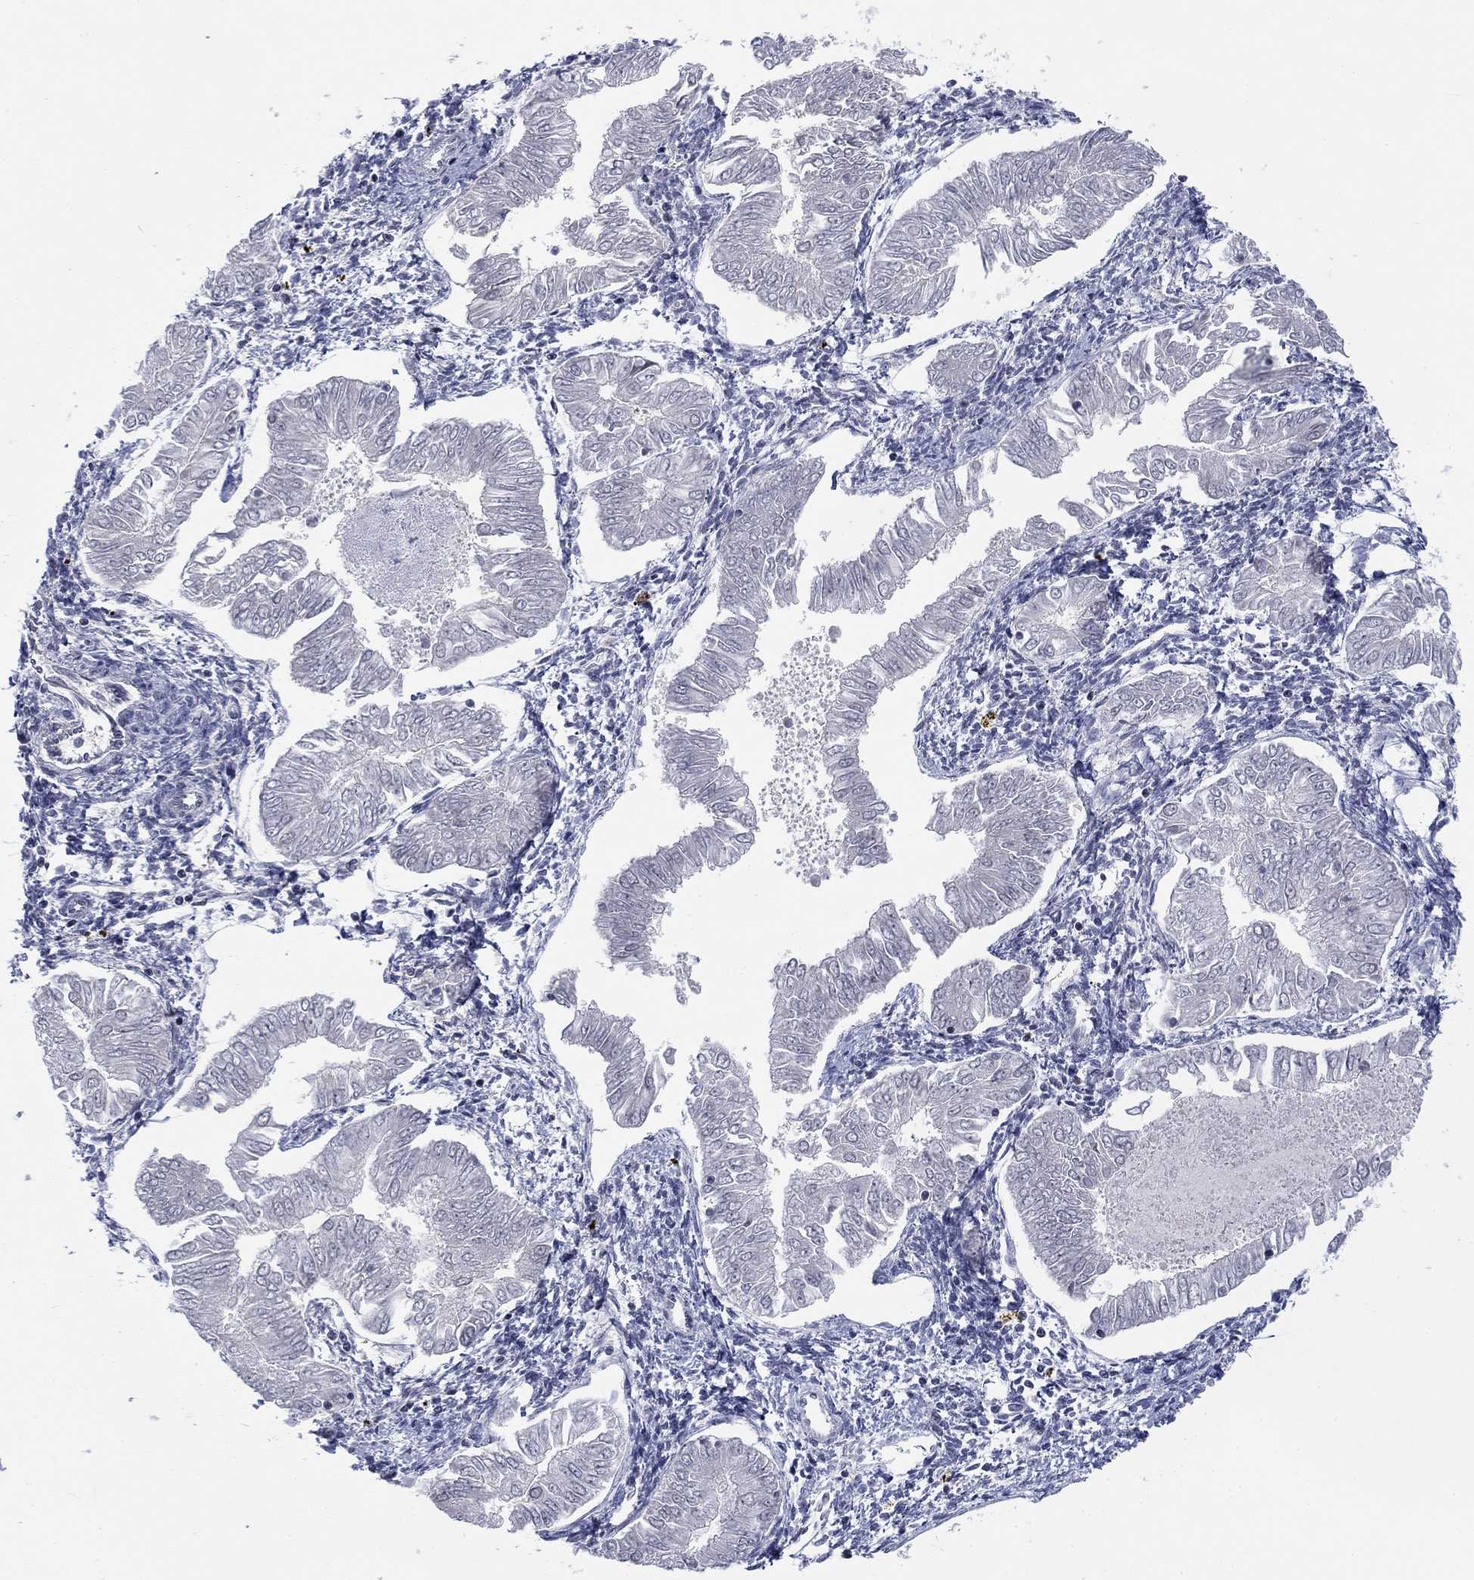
{"staining": {"intensity": "negative", "quantity": "none", "location": "none"}, "tissue": "endometrial cancer", "cell_type": "Tumor cells", "image_type": "cancer", "snomed": [{"axis": "morphology", "description": "Adenocarcinoma, NOS"}, {"axis": "topography", "description": "Endometrium"}], "caption": "The photomicrograph demonstrates no staining of tumor cells in endometrial cancer (adenocarcinoma).", "gene": "FYTTD1", "patient": {"sex": "female", "age": 53}}